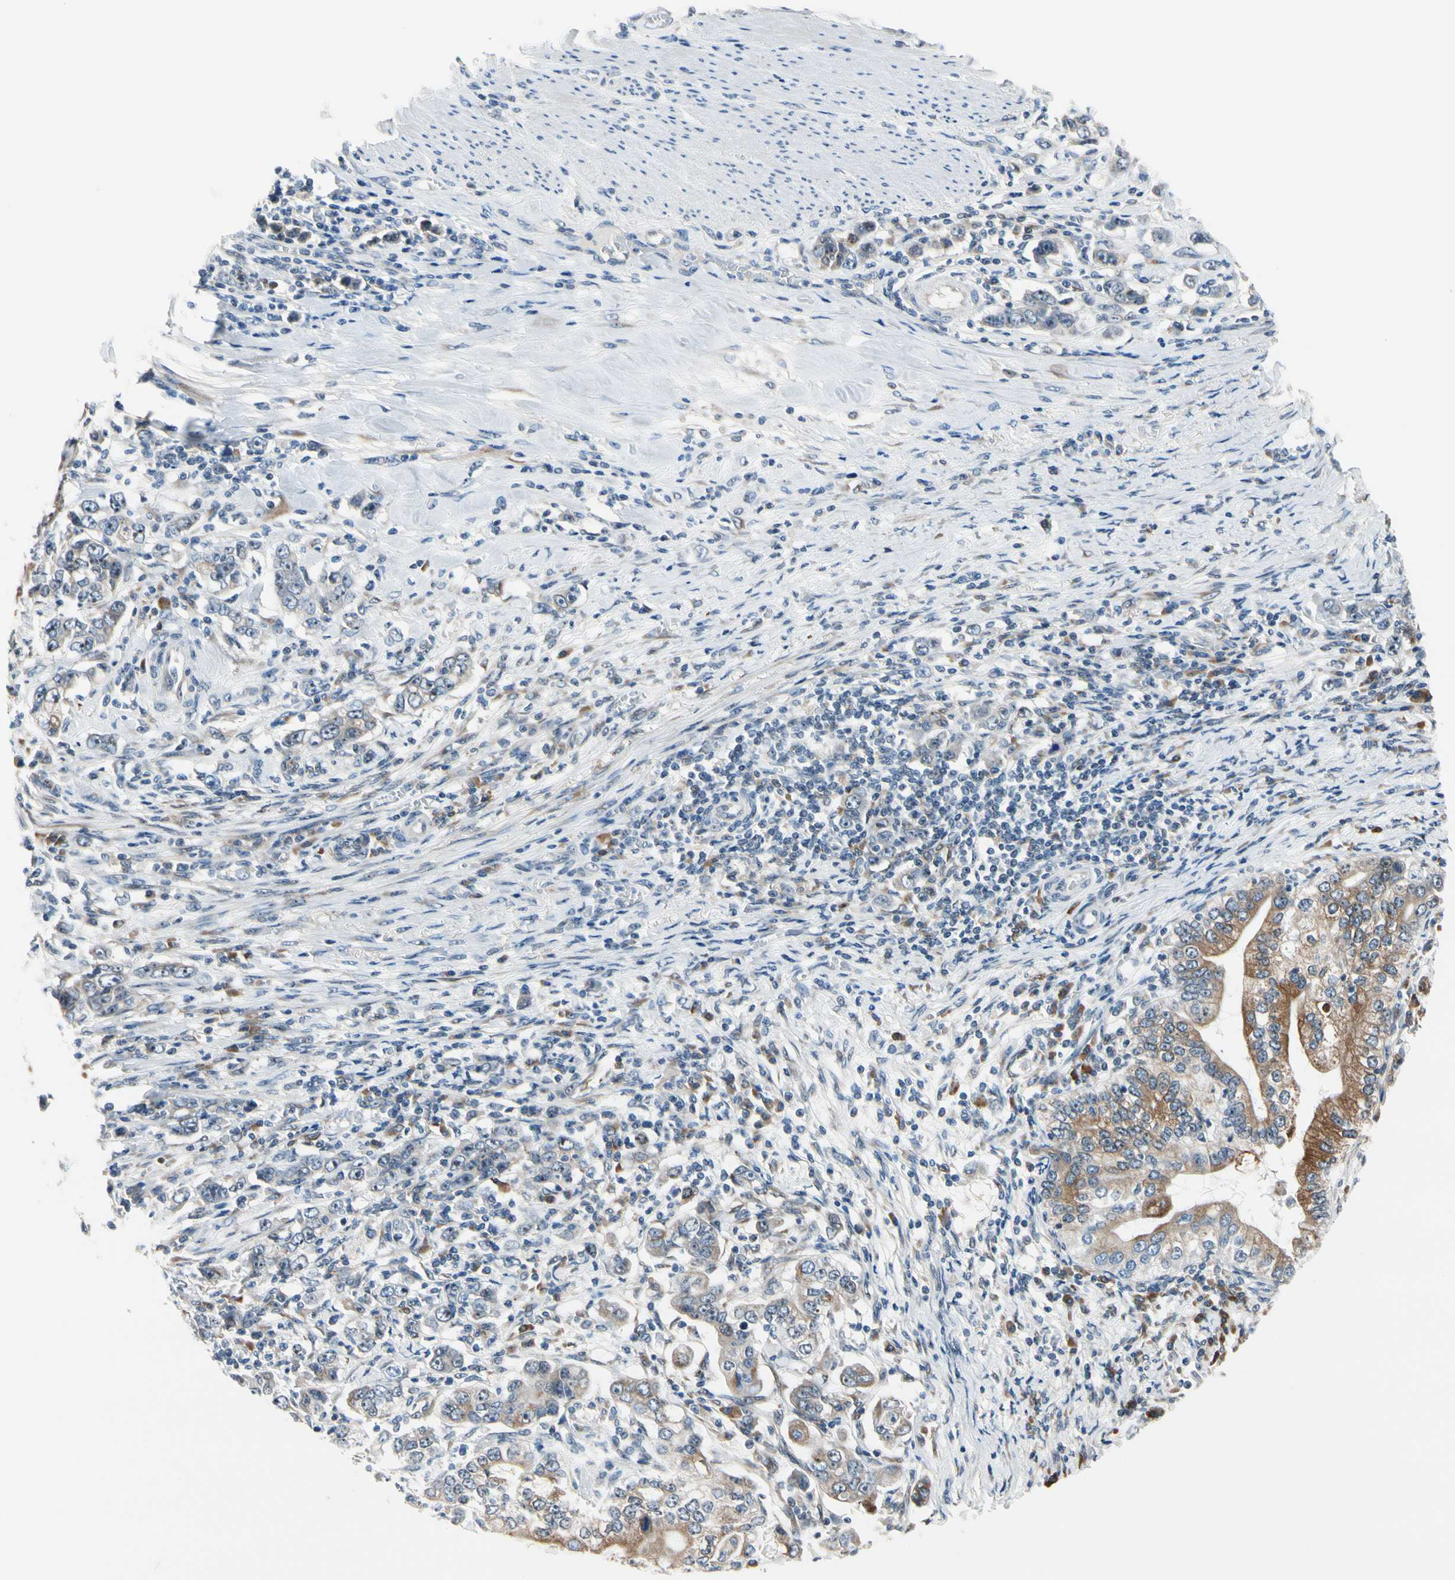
{"staining": {"intensity": "weak", "quantity": ">75%", "location": "cytoplasmic/membranous"}, "tissue": "stomach cancer", "cell_type": "Tumor cells", "image_type": "cancer", "snomed": [{"axis": "morphology", "description": "Adenocarcinoma, NOS"}, {"axis": "topography", "description": "Stomach, lower"}], "caption": "Immunohistochemical staining of human stomach adenocarcinoma demonstrates weak cytoplasmic/membranous protein staining in about >75% of tumor cells.", "gene": "TMED7", "patient": {"sex": "female", "age": 72}}